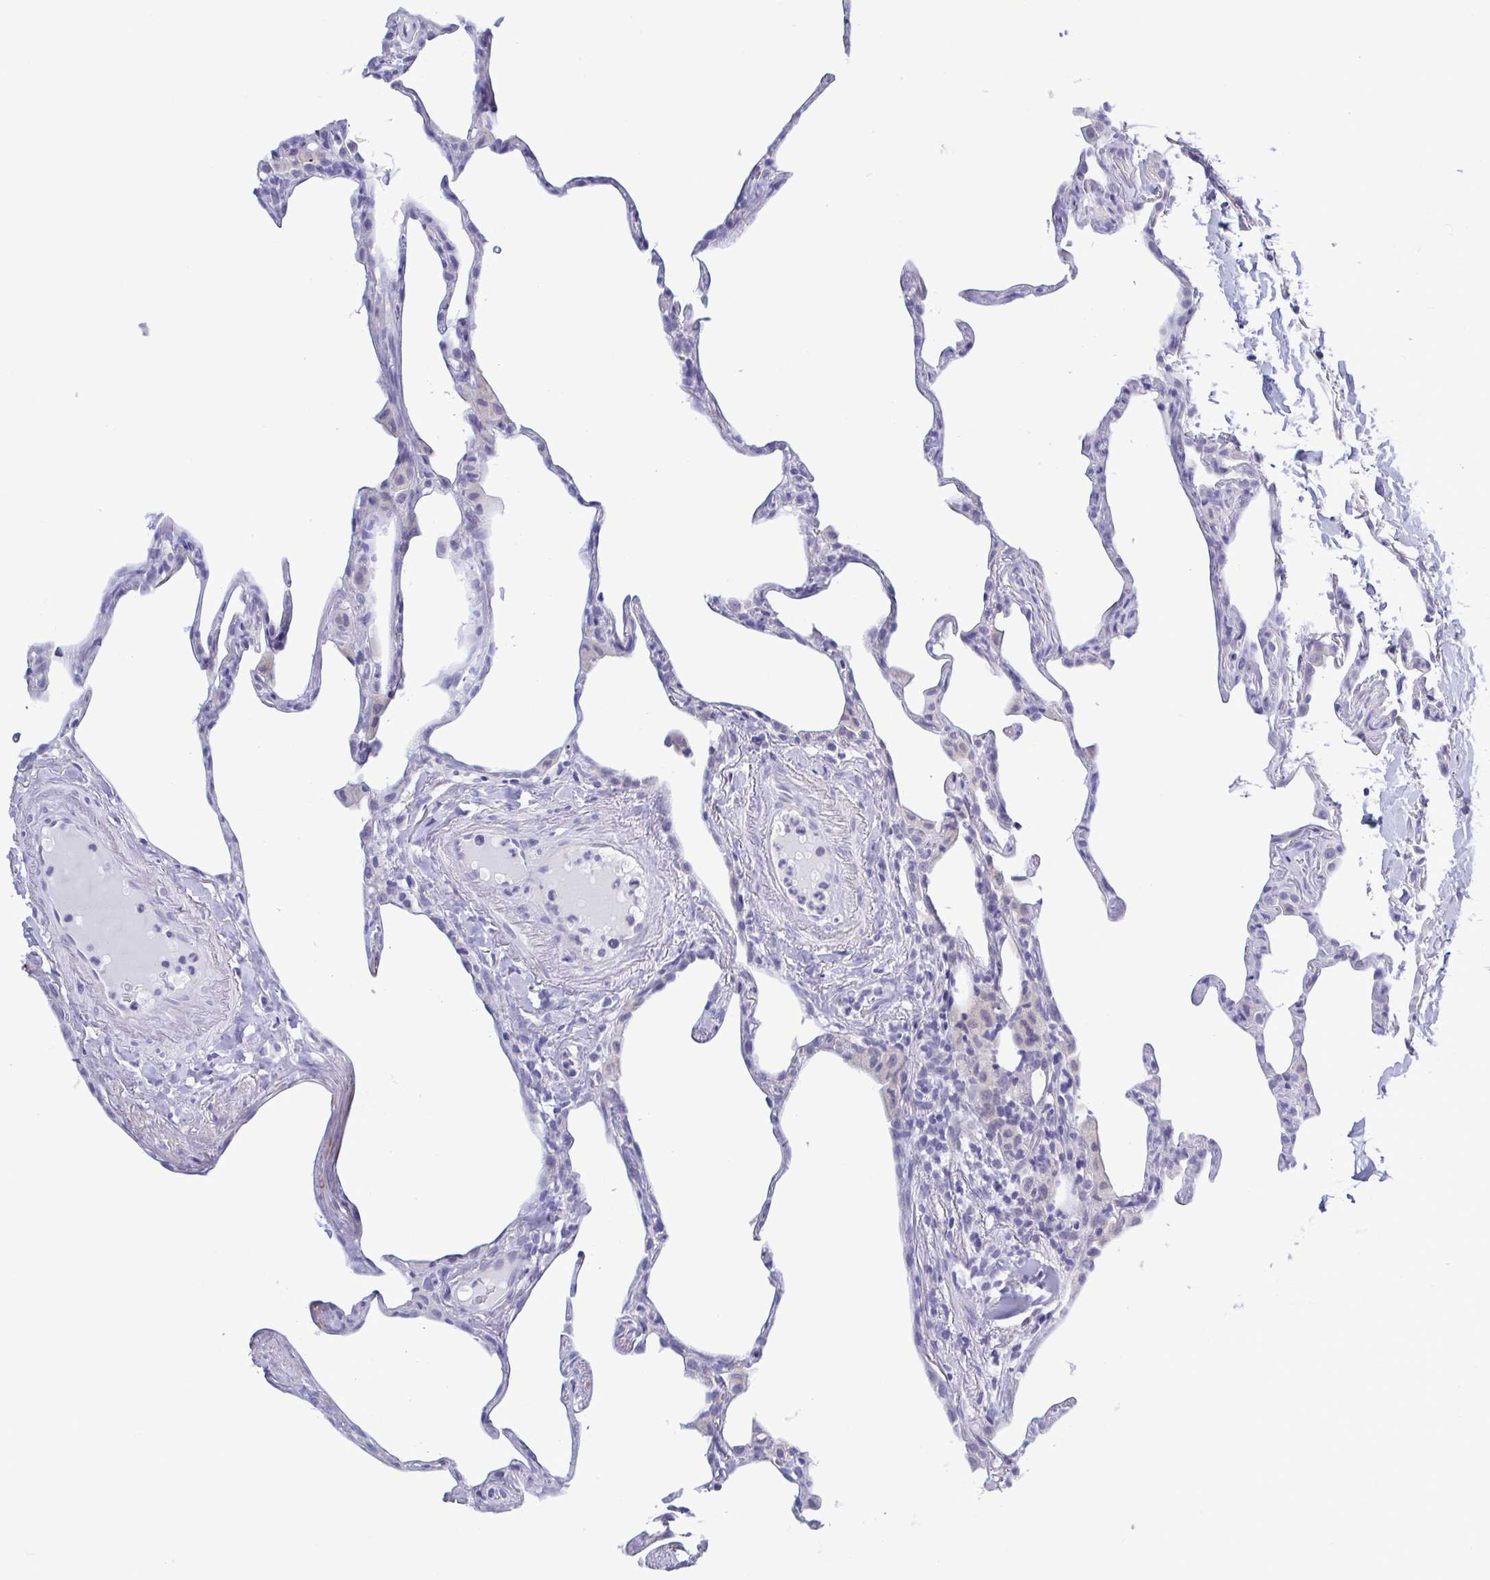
{"staining": {"intensity": "negative", "quantity": "none", "location": "none"}, "tissue": "lung", "cell_type": "Alveolar cells", "image_type": "normal", "snomed": [{"axis": "morphology", "description": "Normal tissue, NOS"}, {"axis": "topography", "description": "Lung"}], "caption": "Lung stained for a protein using immunohistochemistry (IHC) demonstrates no positivity alveolar cells.", "gene": "TEX12", "patient": {"sex": "male", "age": 65}}